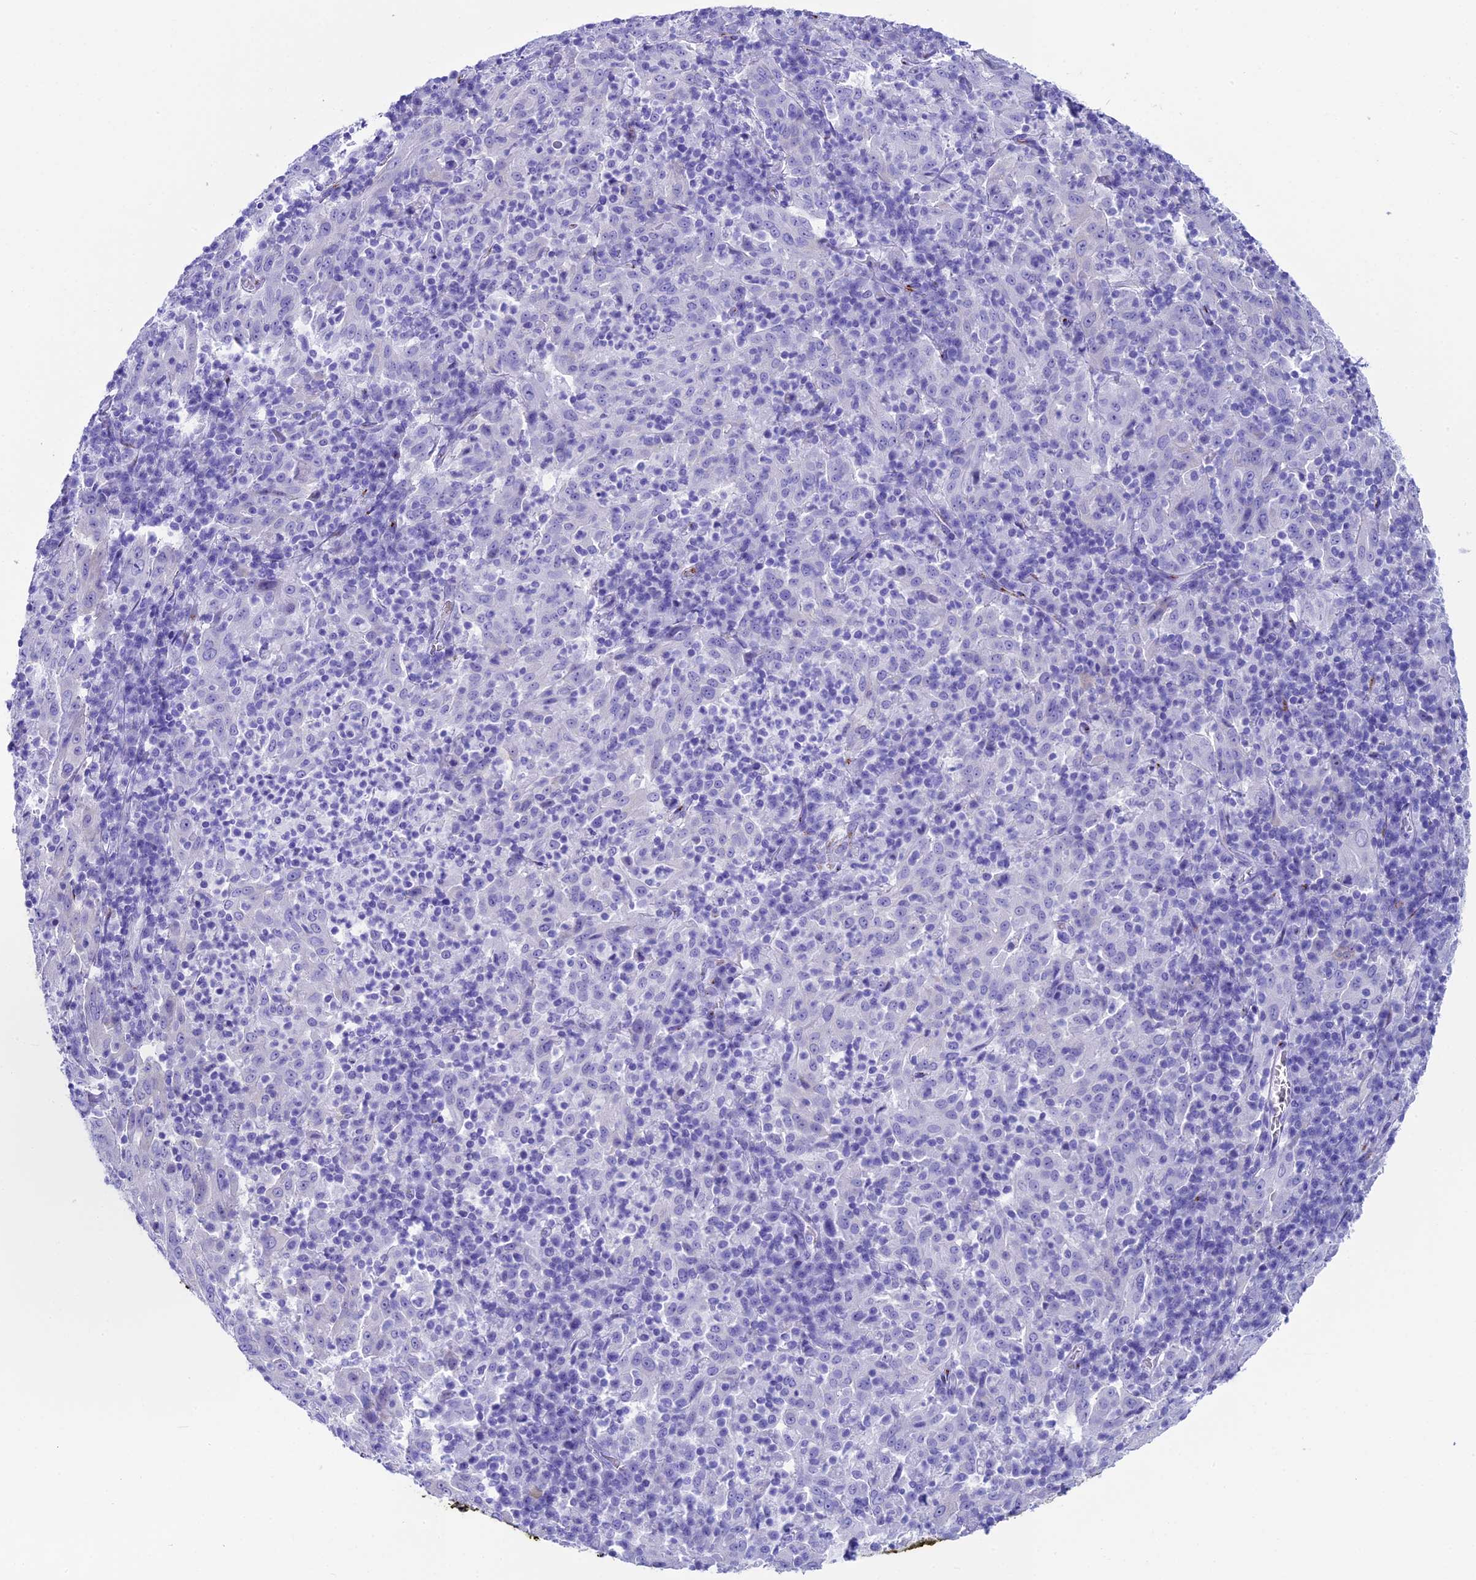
{"staining": {"intensity": "negative", "quantity": "none", "location": "none"}, "tissue": "pancreatic cancer", "cell_type": "Tumor cells", "image_type": "cancer", "snomed": [{"axis": "morphology", "description": "Adenocarcinoma, NOS"}, {"axis": "topography", "description": "Pancreas"}], "caption": "This is a photomicrograph of immunohistochemistry (IHC) staining of pancreatic adenocarcinoma, which shows no staining in tumor cells. Nuclei are stained in blue.", "gene": "AP3B2", "patient": {"sex": "male", "age": 63}}